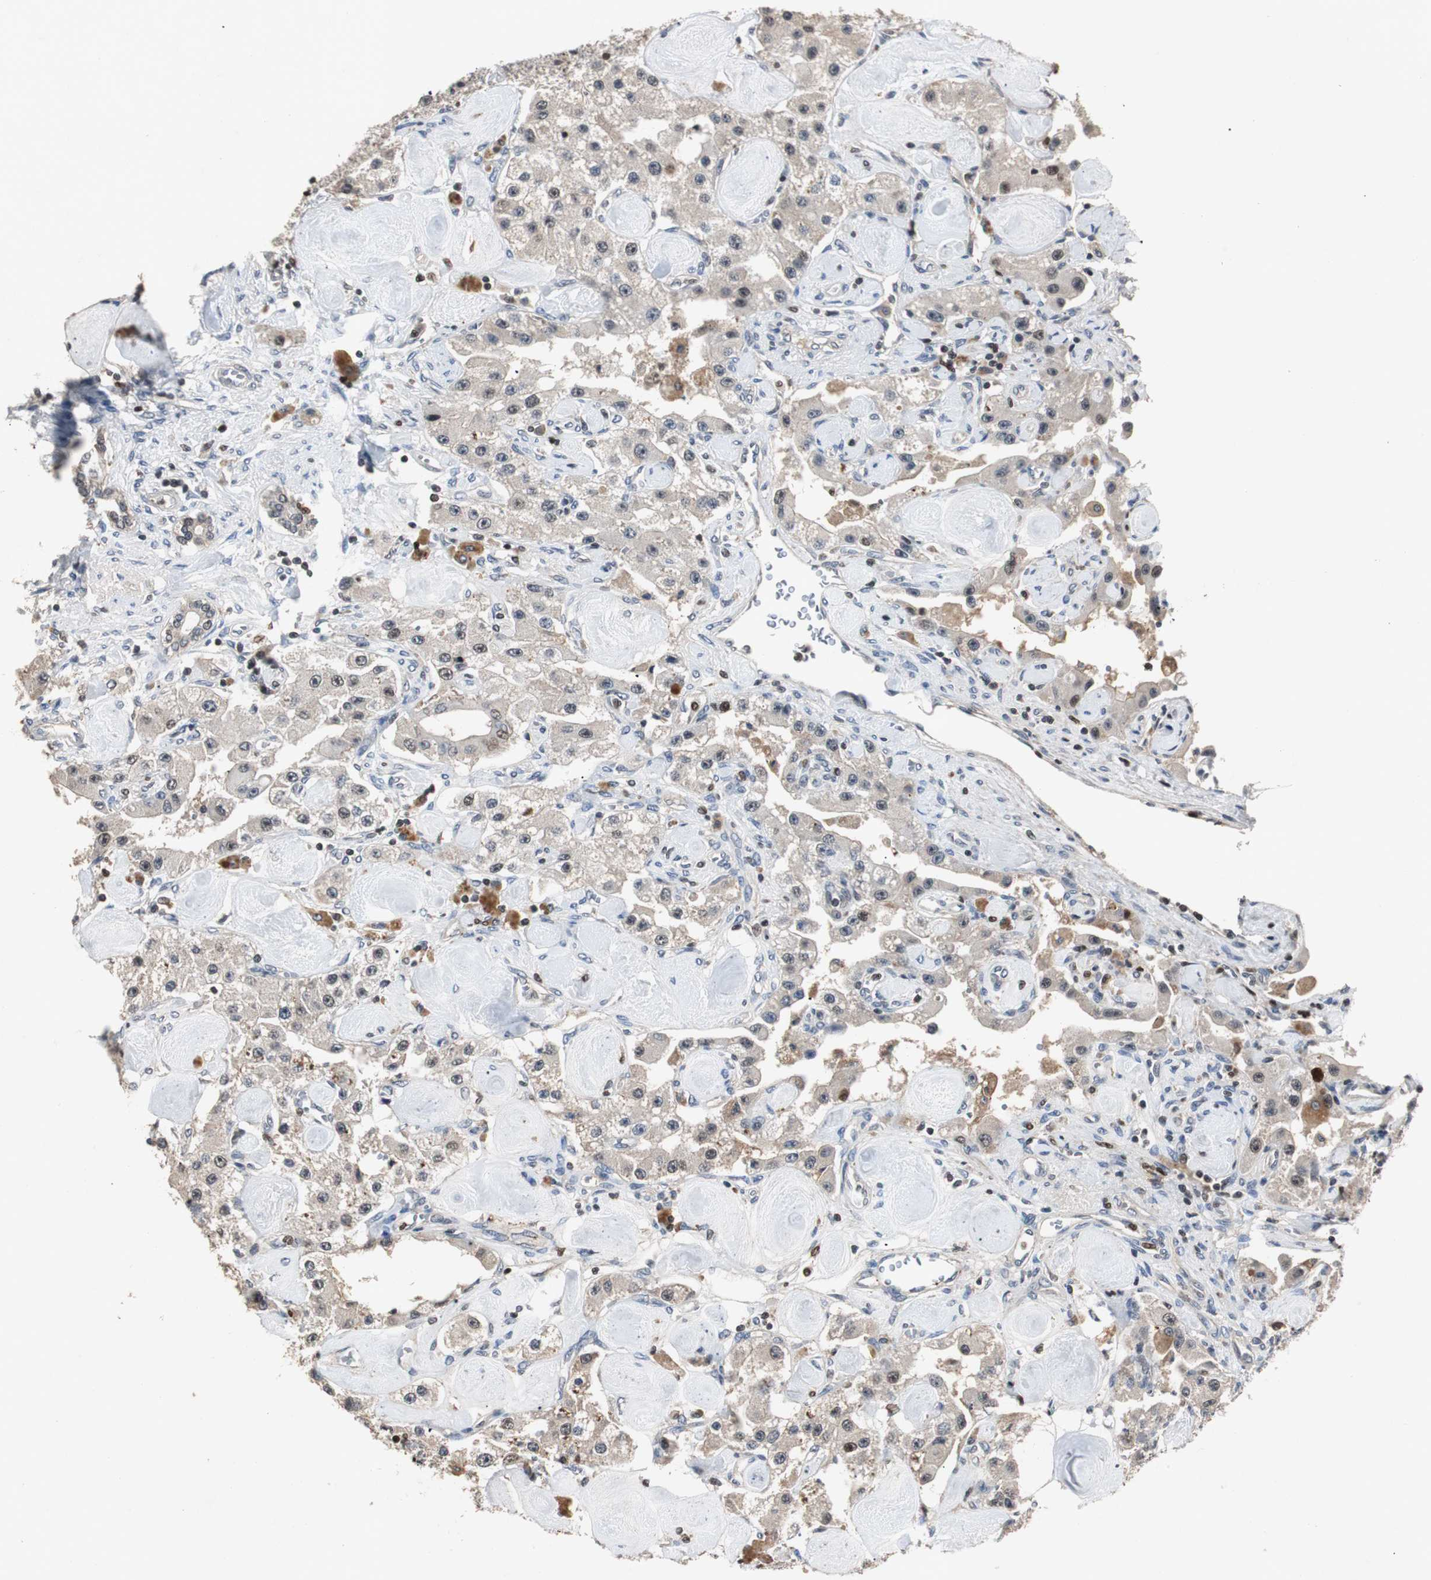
{"staining": {"intensity": "weak", "quantity": "25%-75%", "location": "cytoplasmic/membranous"}, "tissue": "carcinoid", "cell_type": "Tumor cells", "image_type": "cancer", "snomed": [{"axis": "morphology", "description": "Carcinoid, malignant, NOS"}, {"axis": "topography", "description": "Pancreas"}], "caption": "A brown stain highlights weak cytoplasmic/membranous expression of a protein in human carcinoid tumor cells.", "gene": "FEN1", "patient": {"sex": "male", "age": 41}}